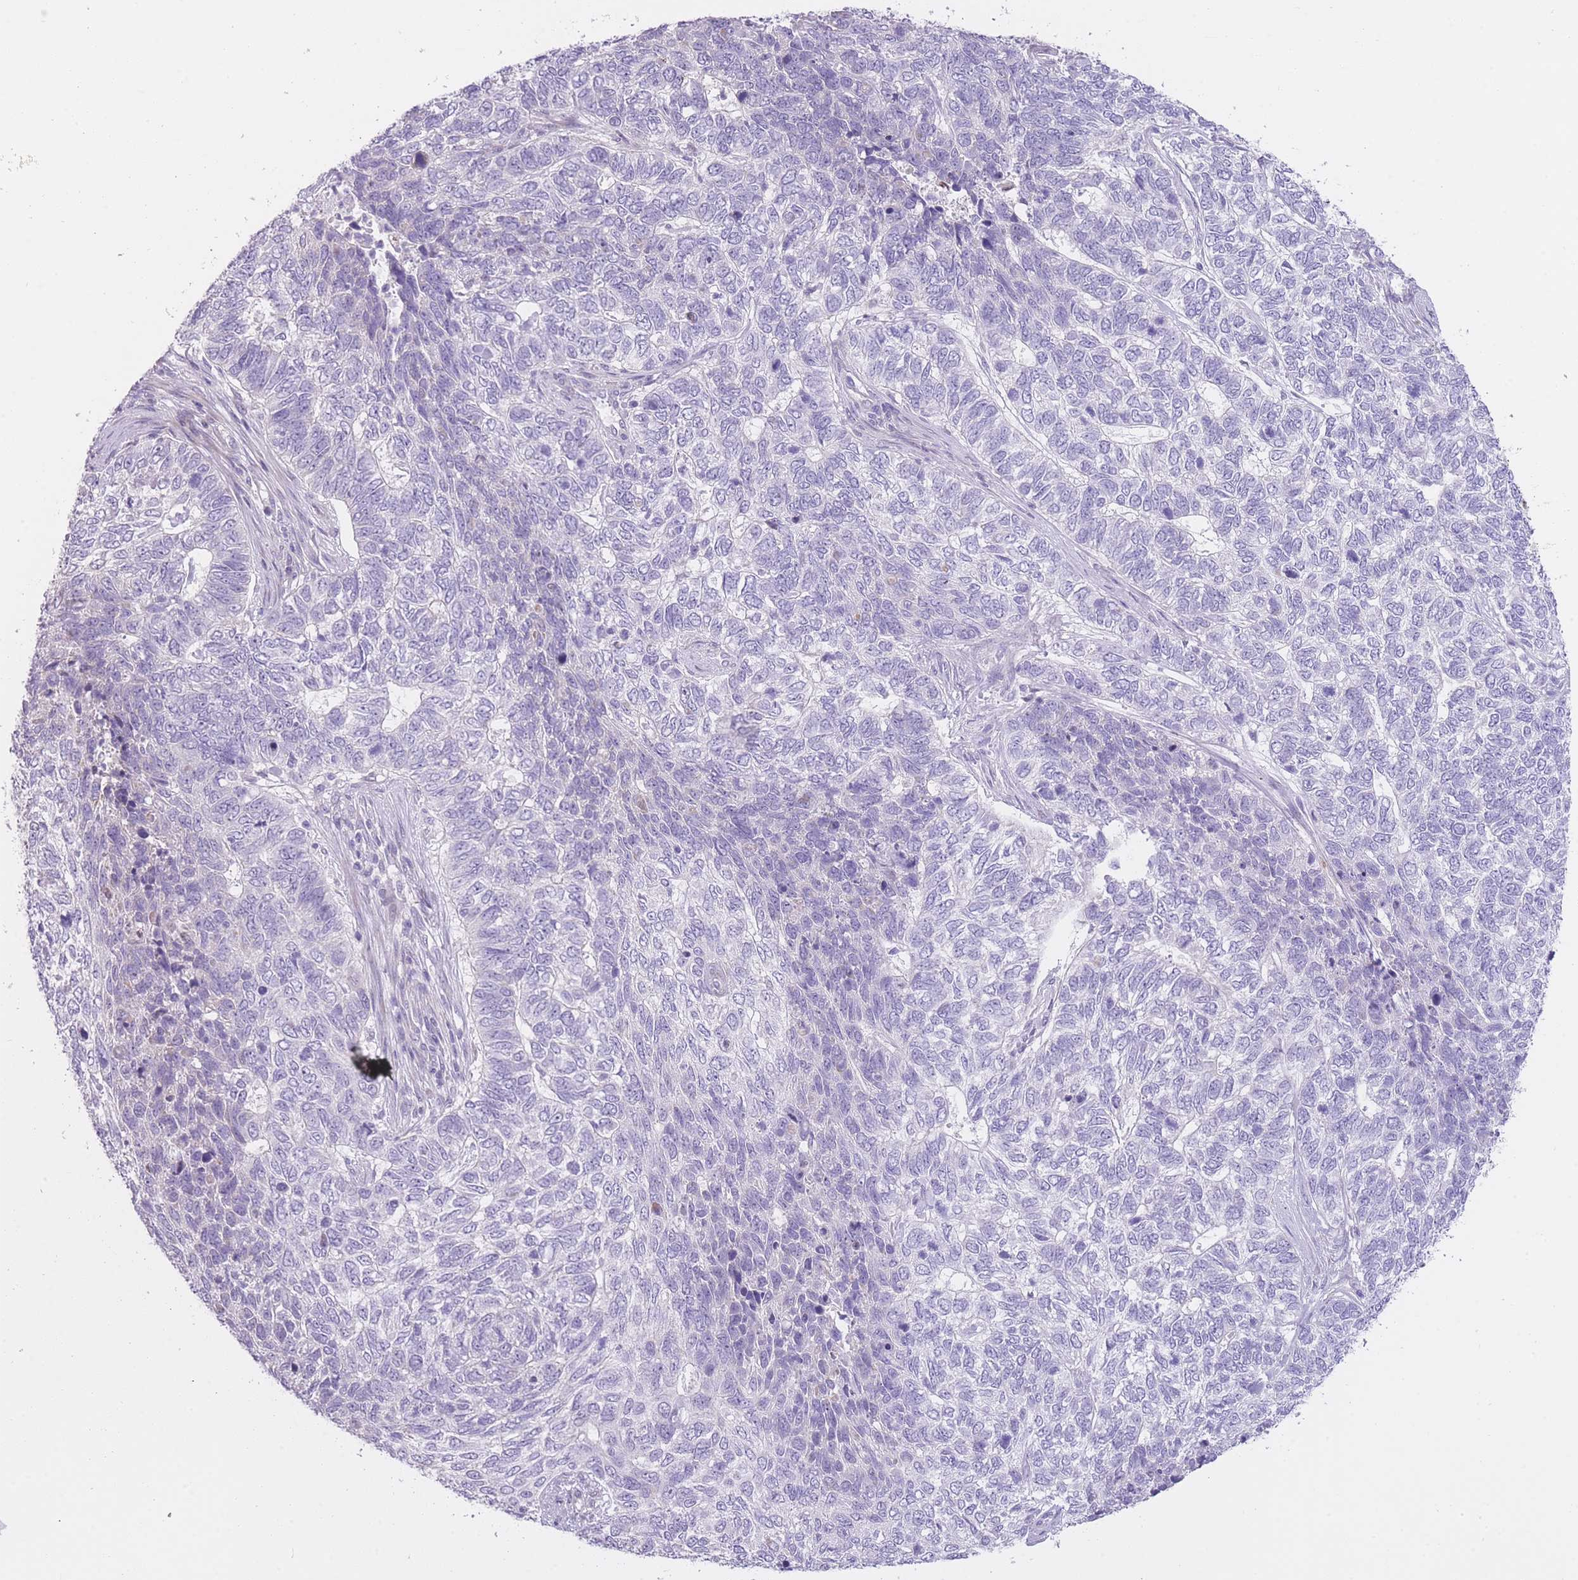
{"staining": {"intensity": "negative", "quantity": "none", "location": "none"}, "tissue": "skin cancer", "cell_type": "Tumor cells", "image_type": "cancer", "snomed": [{"axis": "morphology", "description": "Basal cell carcinoma"}, {"axis": "topography", "description": "Skin"}], "caption": "The photomicrograph demonstrates no significant positivity in tumor cells of basal cell carcinoma (skin).", "gene": "IMPG1", "patient": {"sex": "female", "age": 65}}